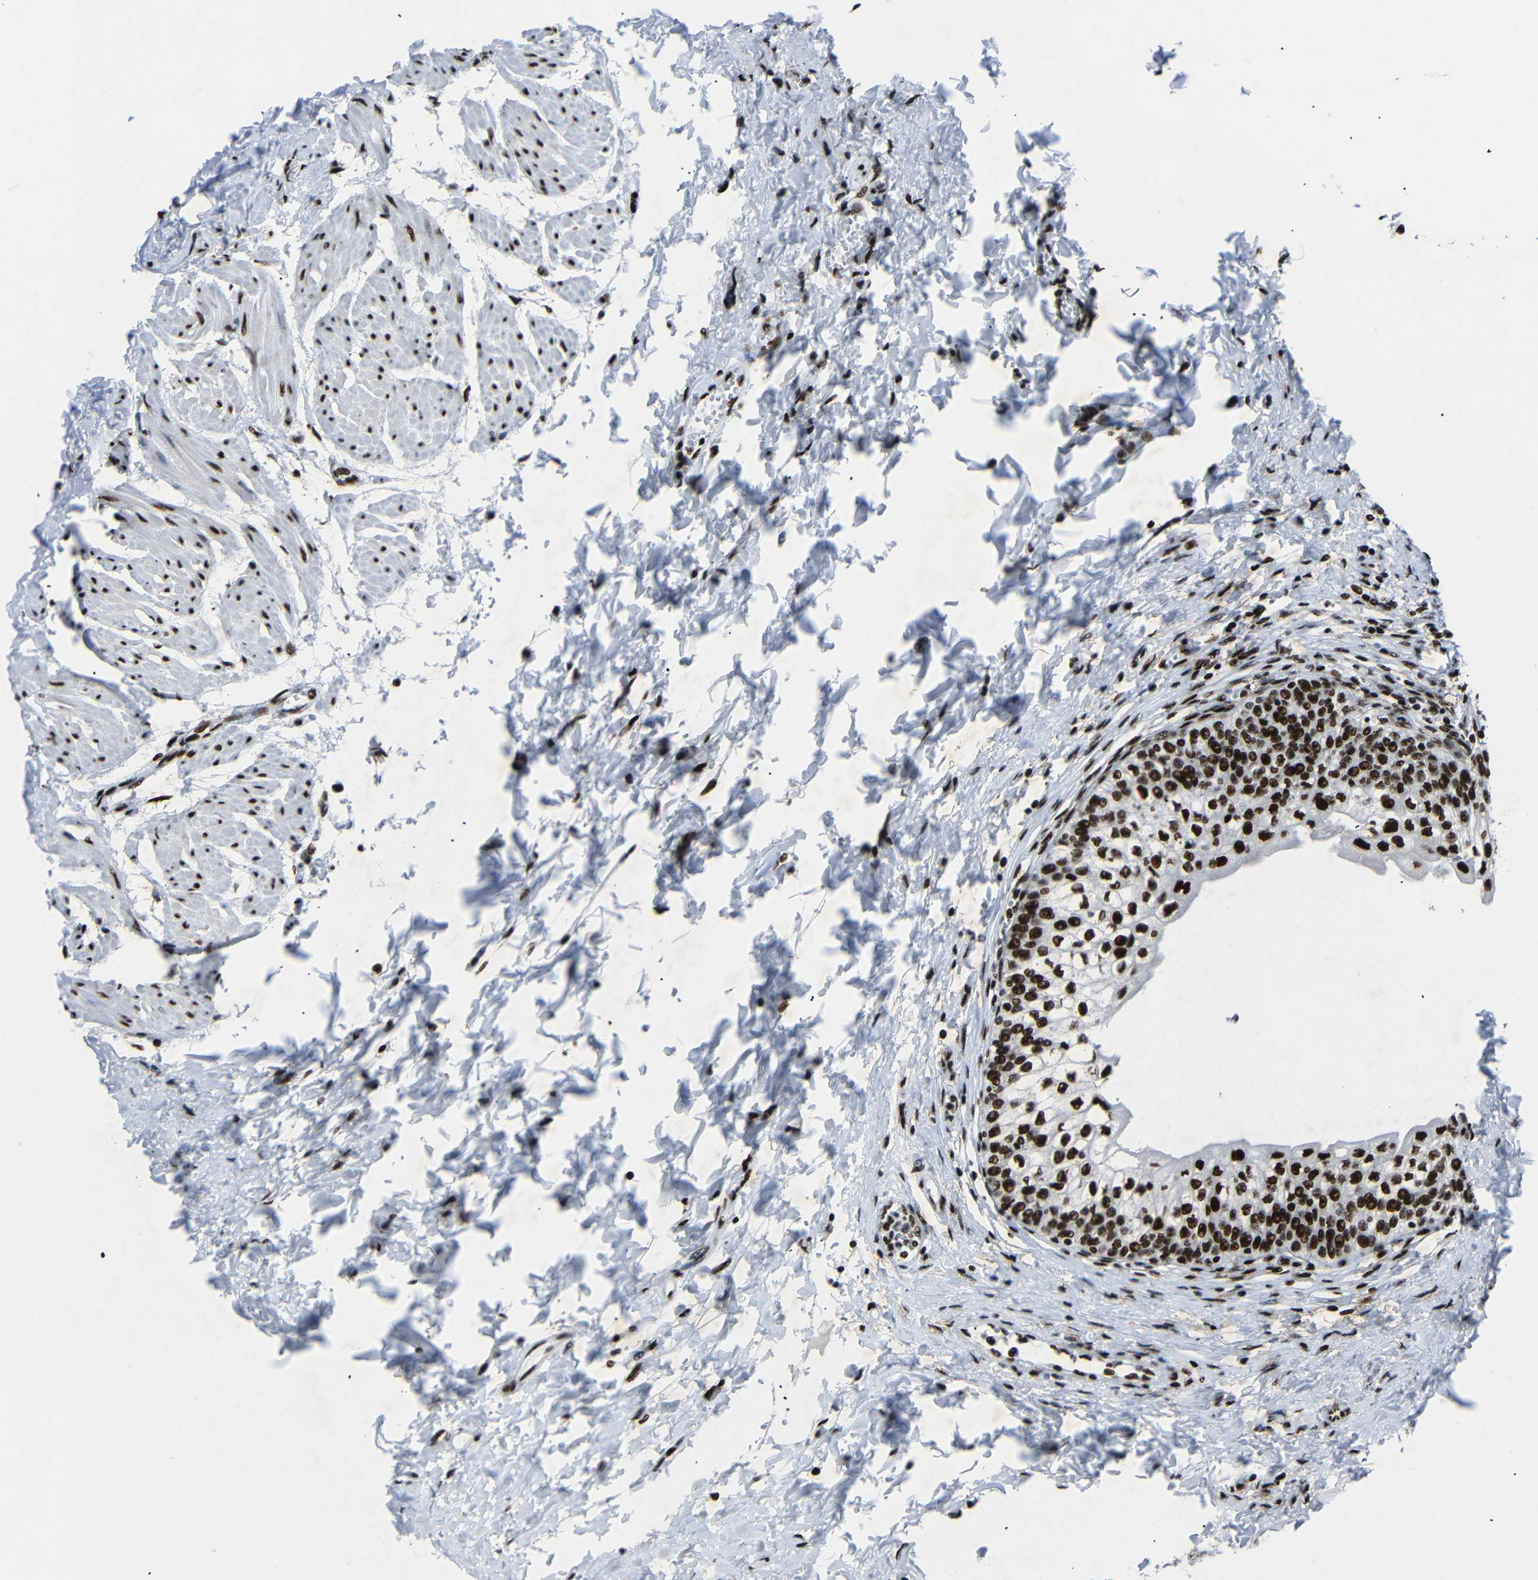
{"staining": {"intensity": "strong", "quantity": ">75%", "location": "nuclear"}, "tissue": "urinary bladder", "cell_type": "Urothelial cells", "image_type": "normal", "snomed": [{"axis": "morphology", "description": "Normal tissue, NOS"}, {"axis": "topography", "description": "Urinary bladder"}], "caption": "This micrograph exhibits IHC staining of benign human urinary bladder, with high strong nuclear expression in approximately >75% of urothelial cells.", "gene": "SRSF1", "patient": {"sex": "male", "age": 55}}